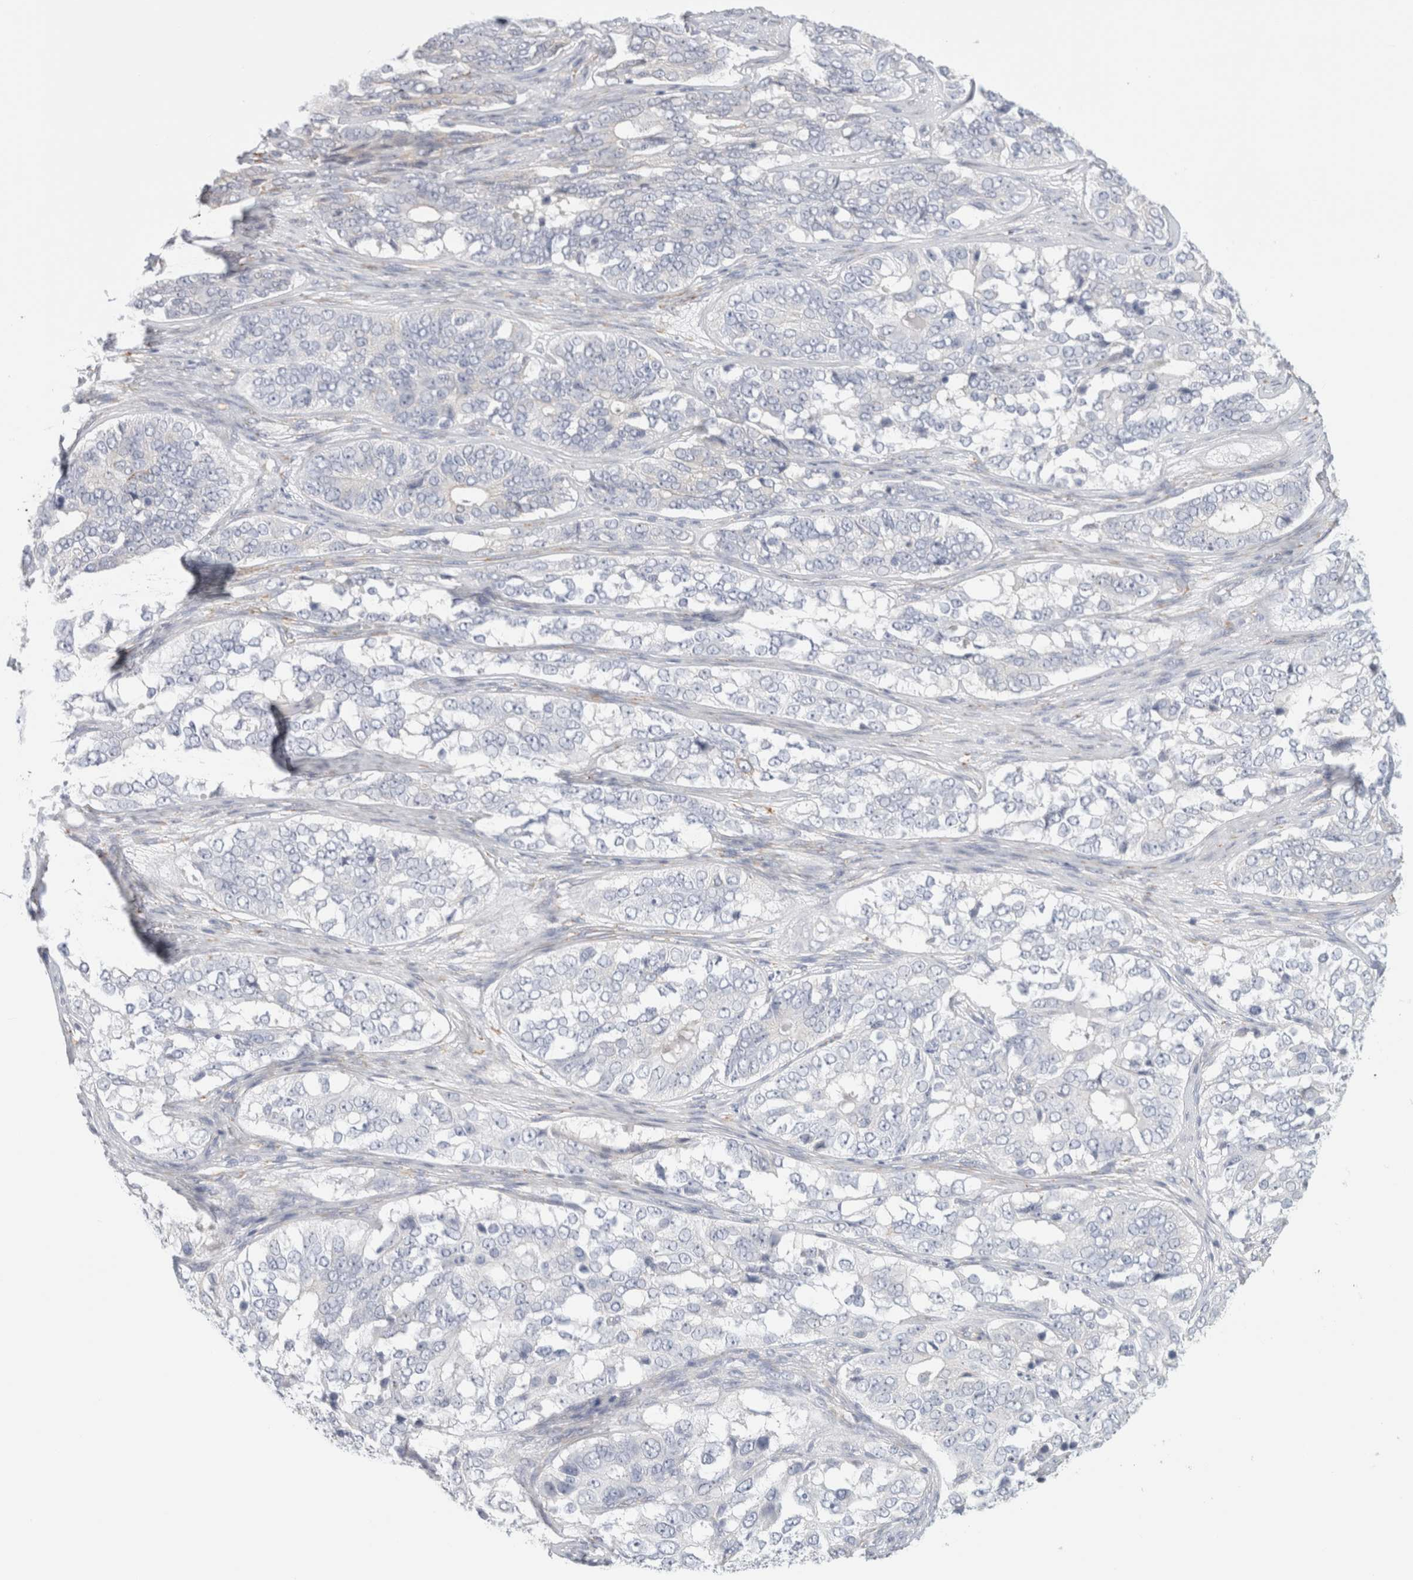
{"staining": {"intensity": "negative", "quantity": "none", "location": "none"}, "tissue": "ovarian cancer", "cell_type": "Tumor cells", "image_type": "cancer", "snomed": [{"axis": "morphology", "description": "Carcinoma, endometroid"}, {"axis": "topography", "description": "Ovary"}], "caption": "DAB immunohistochemical staining of human ovarian cancer displays no significant expression in tumor cells.", "gene": "RTN4", "patient": {"sex": "female", "age": 51}}